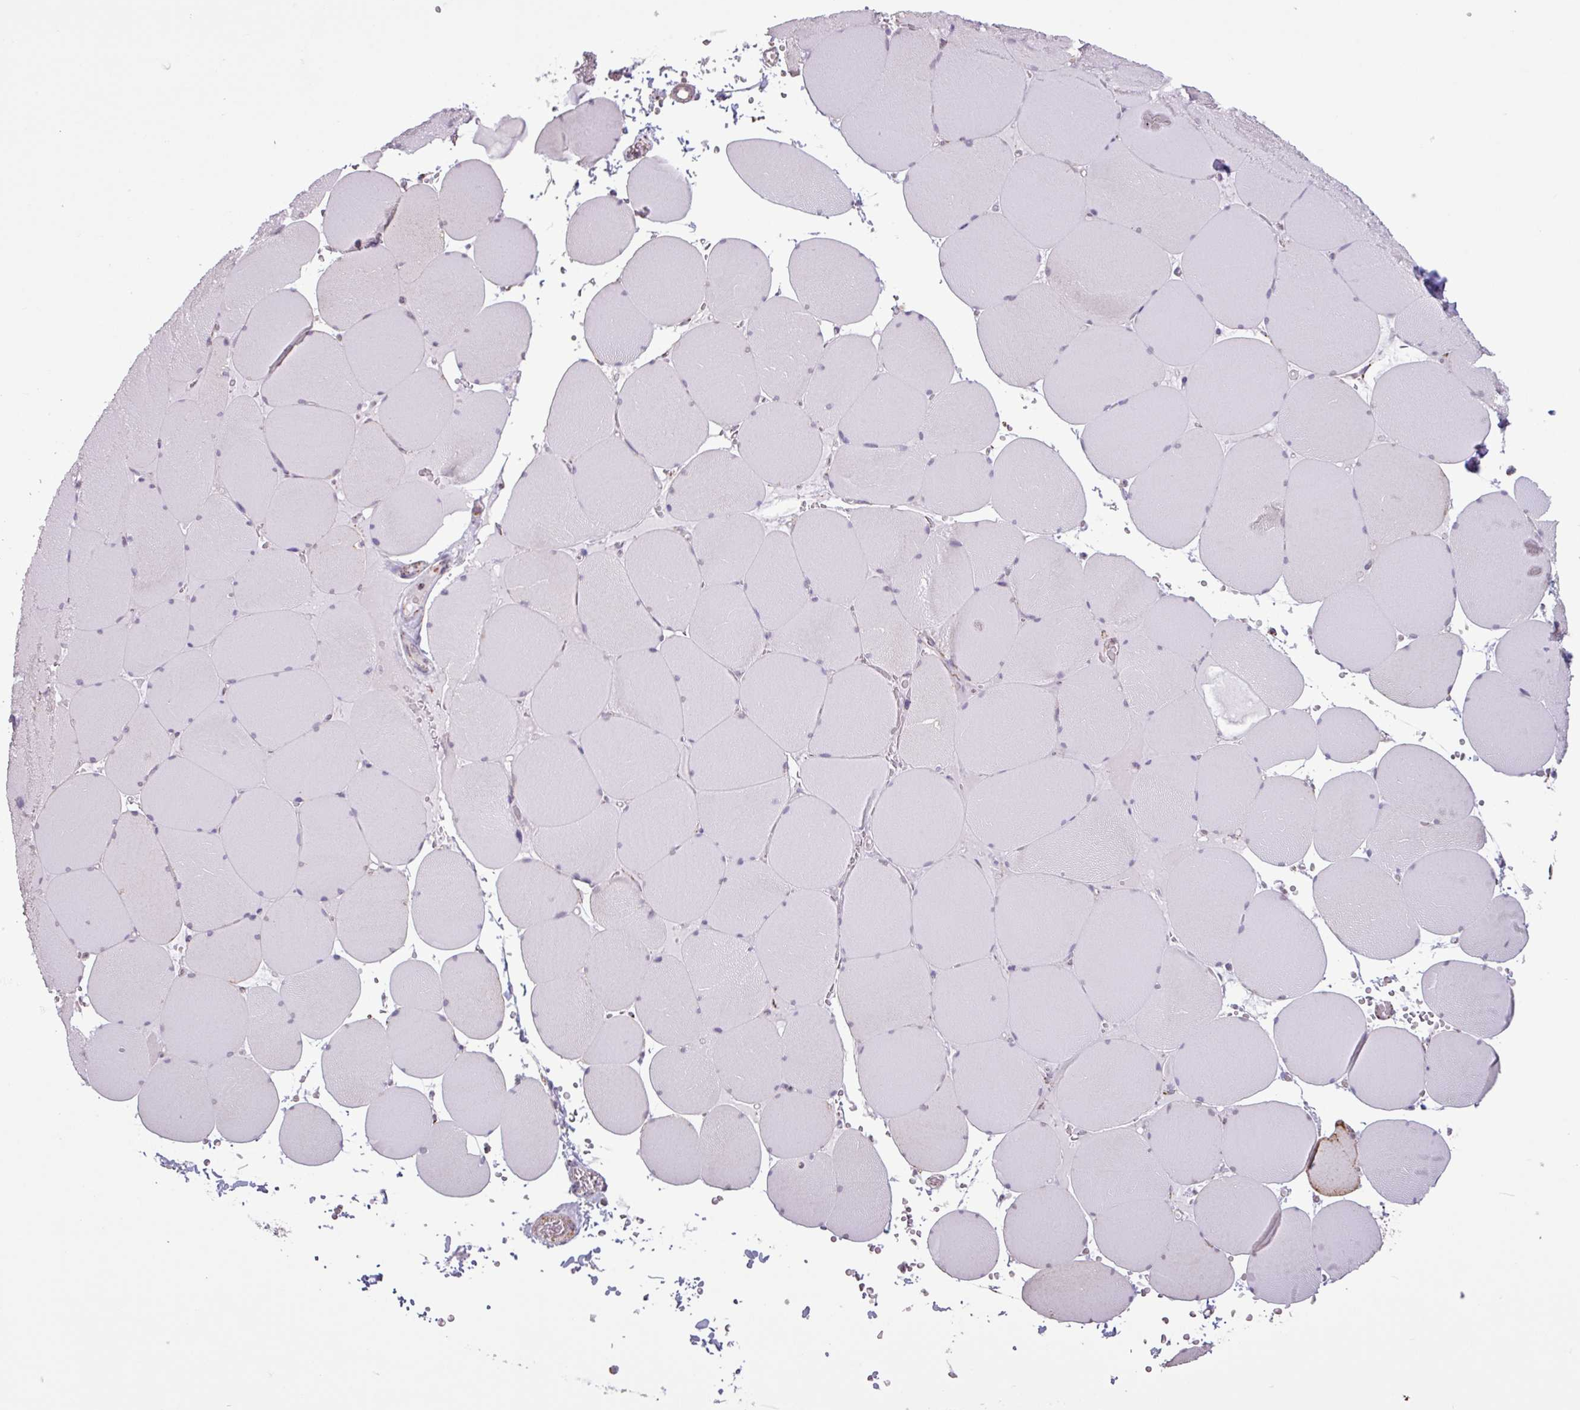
{"staining": {"intensity": "moderate", "quantity": "<25%", "location": "cytoplasmic/membranous"}, "tissue": "skeletal muscle", "cell_type": "Myocytes", "image_type": "normal", "snomed": [{"axis": "morphology", "description": "Normal tissue, NOS"}, {"axis": "topography", "description": "Skeletal muscle"}, {"axis": "topography", "description": "Head-Neck"}], "caption": "An IHC image of benign tissue is shown. Protein staining in brown labels moderate cytoplasmic/membranous positivity in skeletal muscle within myocytes. (IHC, brightfield microscopy, high magnification).", "gene": "ALG8", "patient": {"sex": "male", "age": 66}}